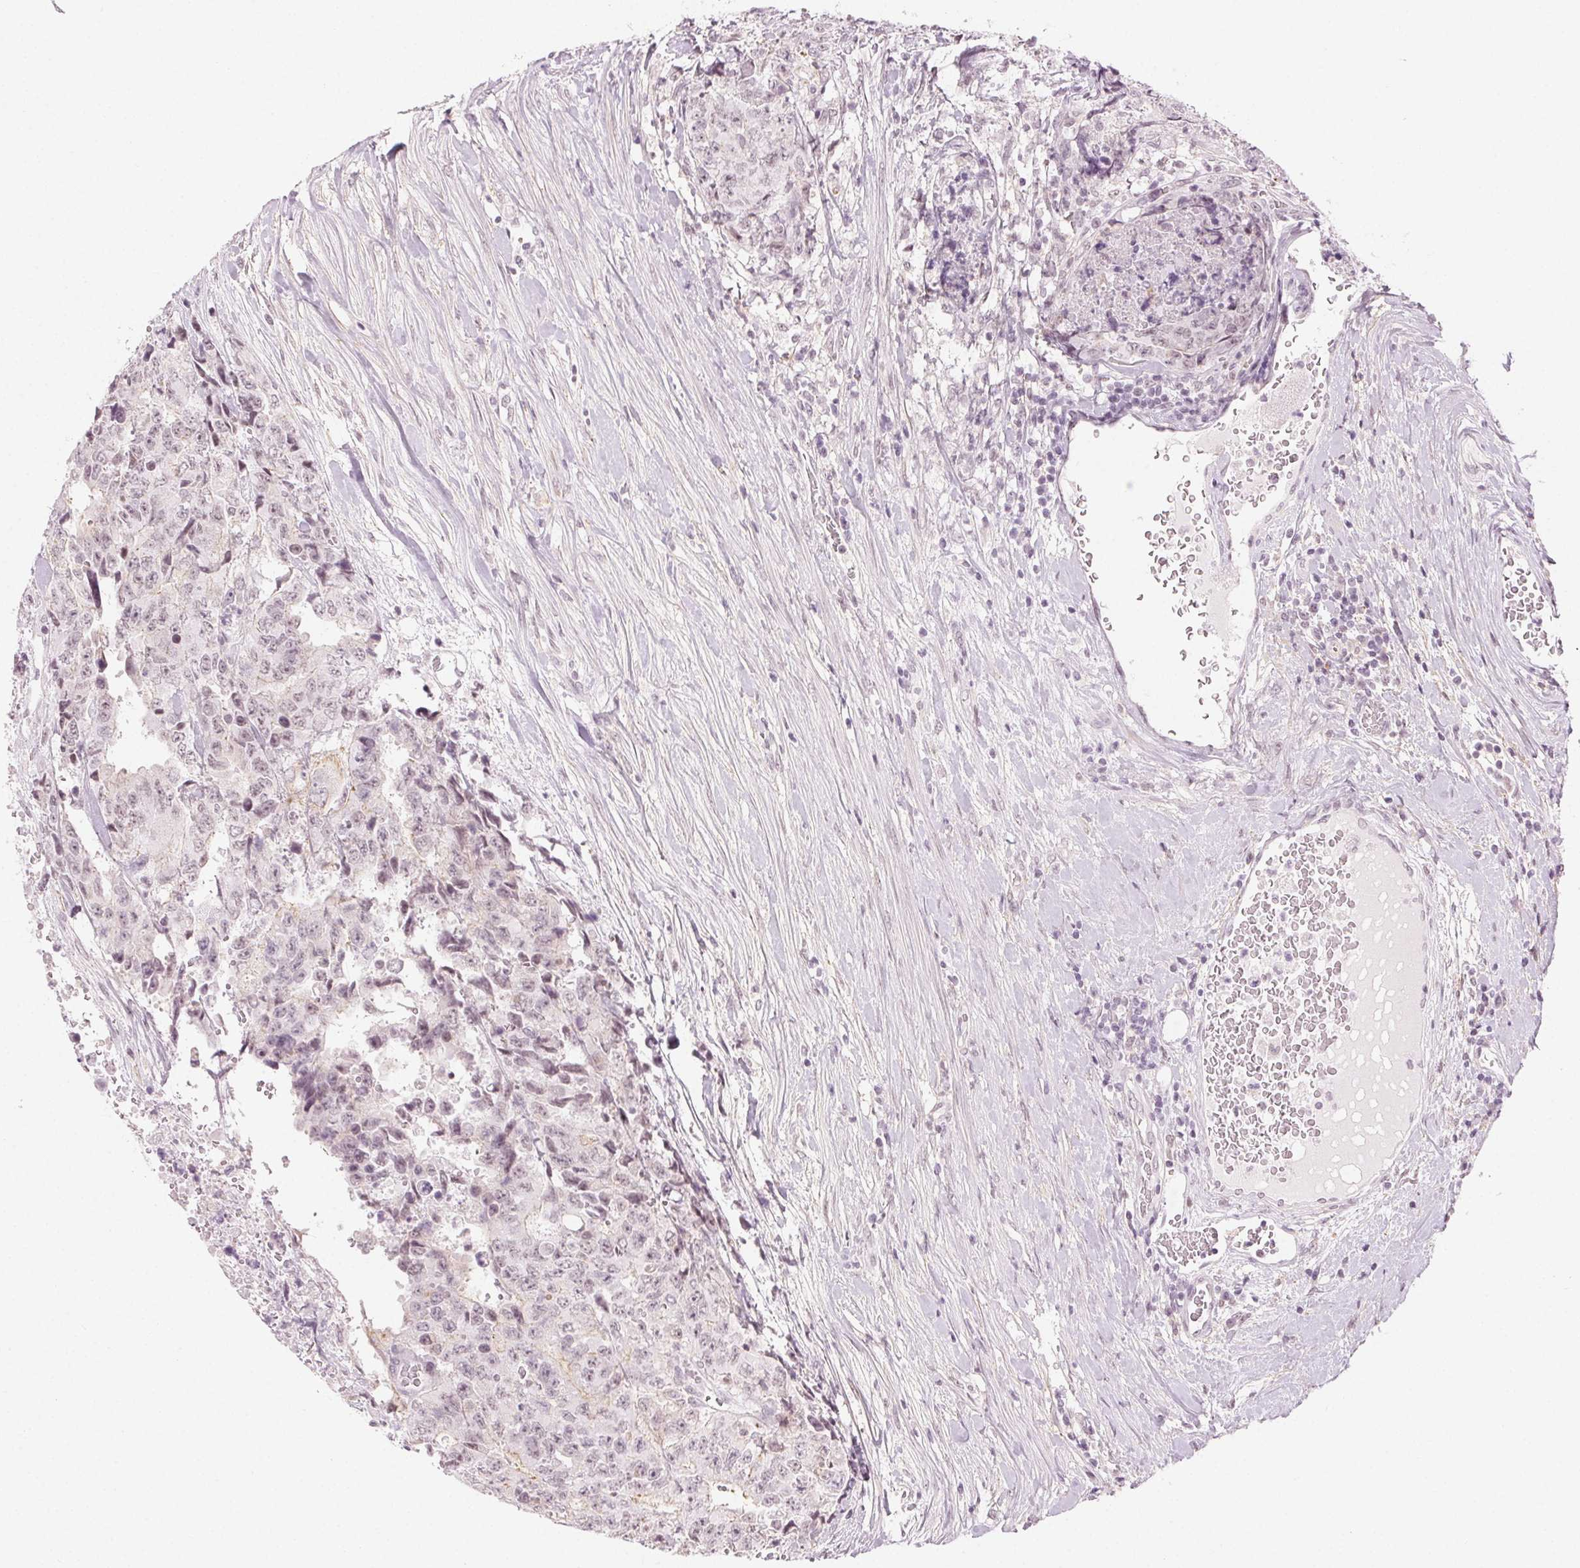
{"staining": {"intensity": "negative", "quantity": "none", "location": "none"}, "tissue": "testis cancer", "cell_type": "Tumor cells", "image_type": "cancer", "snomed": [{"axis": "morphology", "description": "Carcinoma, Embryonal, NOS"}, {"axis": "topography", "description": "Testis"}], "caption": "Immunohistochemistry photomicrograph of testis cancer (embryonal carcinoma) stained for a protein (brown), which shows no positivity in tumor cells.", "gene": "AIF1L", "patient": {"sex": "male", "age": 24}}